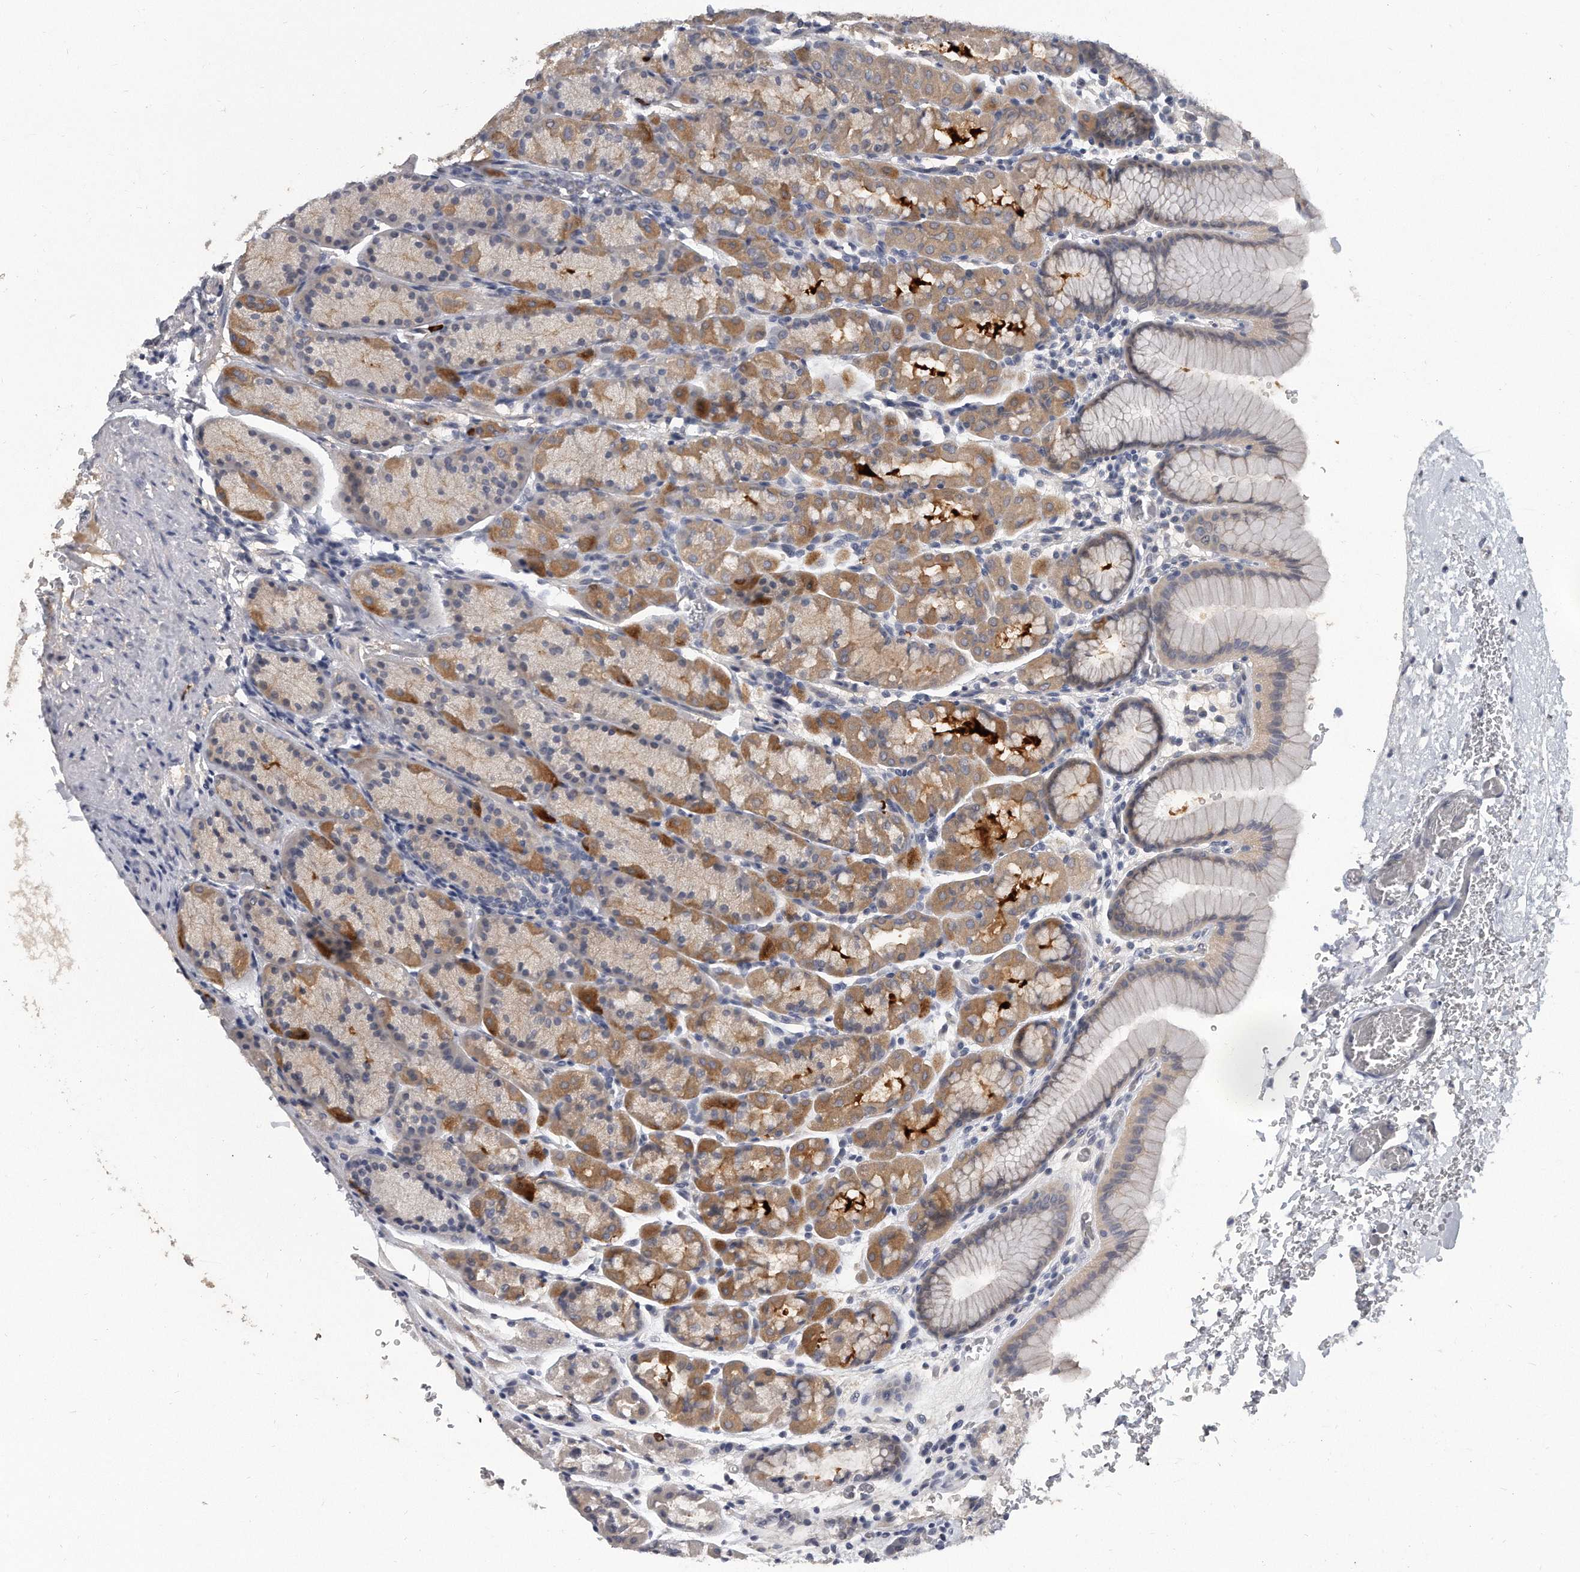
{"staining": {"intensity": "moderate", "quantity": "25%-75%", "location": "cytoplasmic/membranous"}, "tissue": "stomach", "cell_type": "Glandular cells", "image_type": "normal", "snomed": [{"axis": "morphology", "description": "Normal tissue, NOS"}, {"axis": "topography", "description": "Stomach"}], "caption": "Human stomach stained with a brown dye shows moderate cytoplasmic/membranous positive positivity in approximately 25%-75% of glandular cells.", "gene": "KLHL7", "patient": {"sex": "male", "age": 42}}